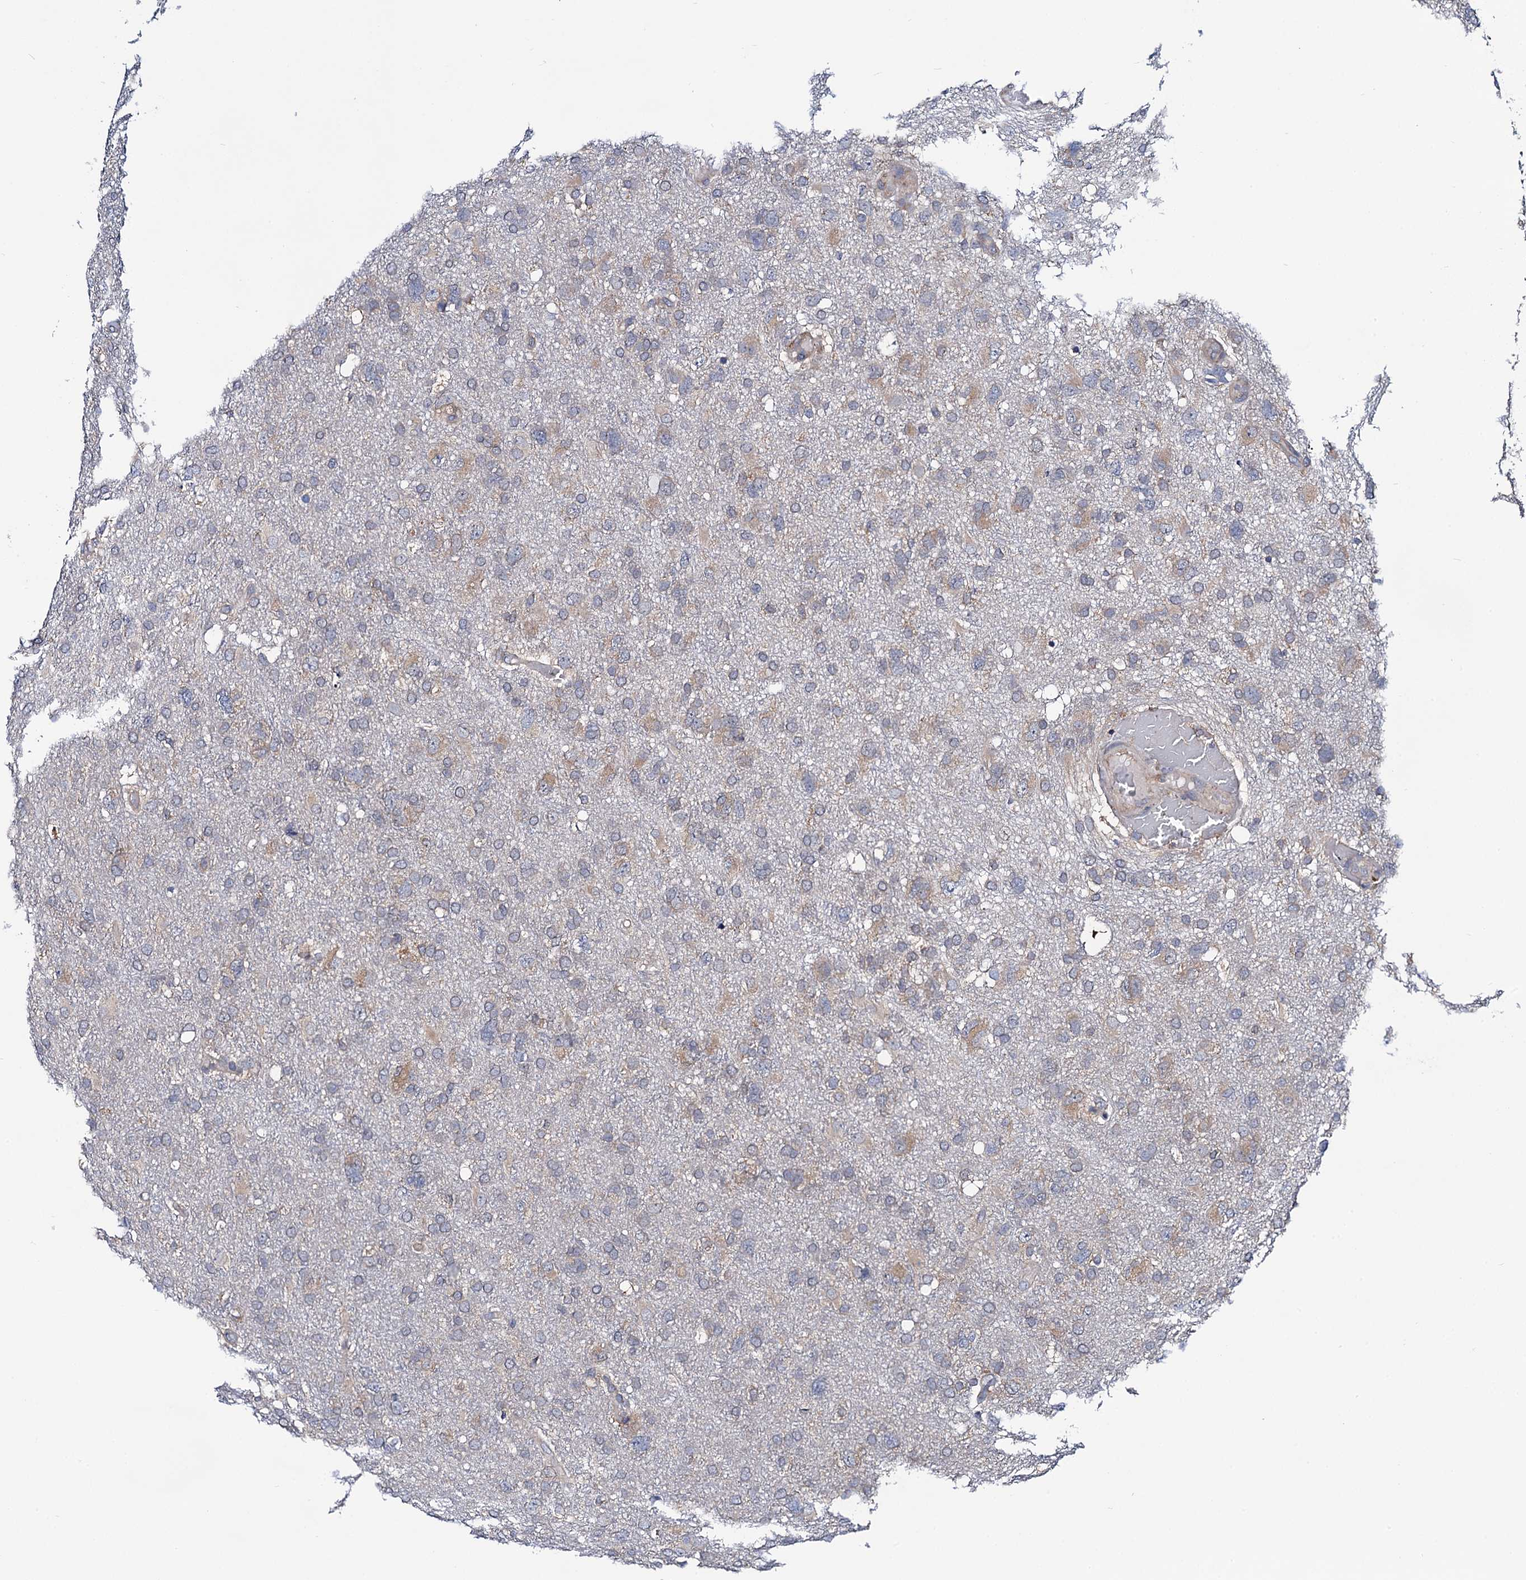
{"staining": {"intensity": "weak", "quantity": "<25%", "location": "cytoplasmic/membranous"}, "tissue": "glioma", "cell_type": "Tumor cells", "image_type": "cancer", "snomed": [{"axis": "morphology", "description": "Glioma, malignant, High grade"}, {"axis": "topography", "description": "Brain"}], "caption": "Tumor cells show no significant protein positivity in glioma.", "gene": "PGLS", "patient": {"sex": "male", "age": 61}}